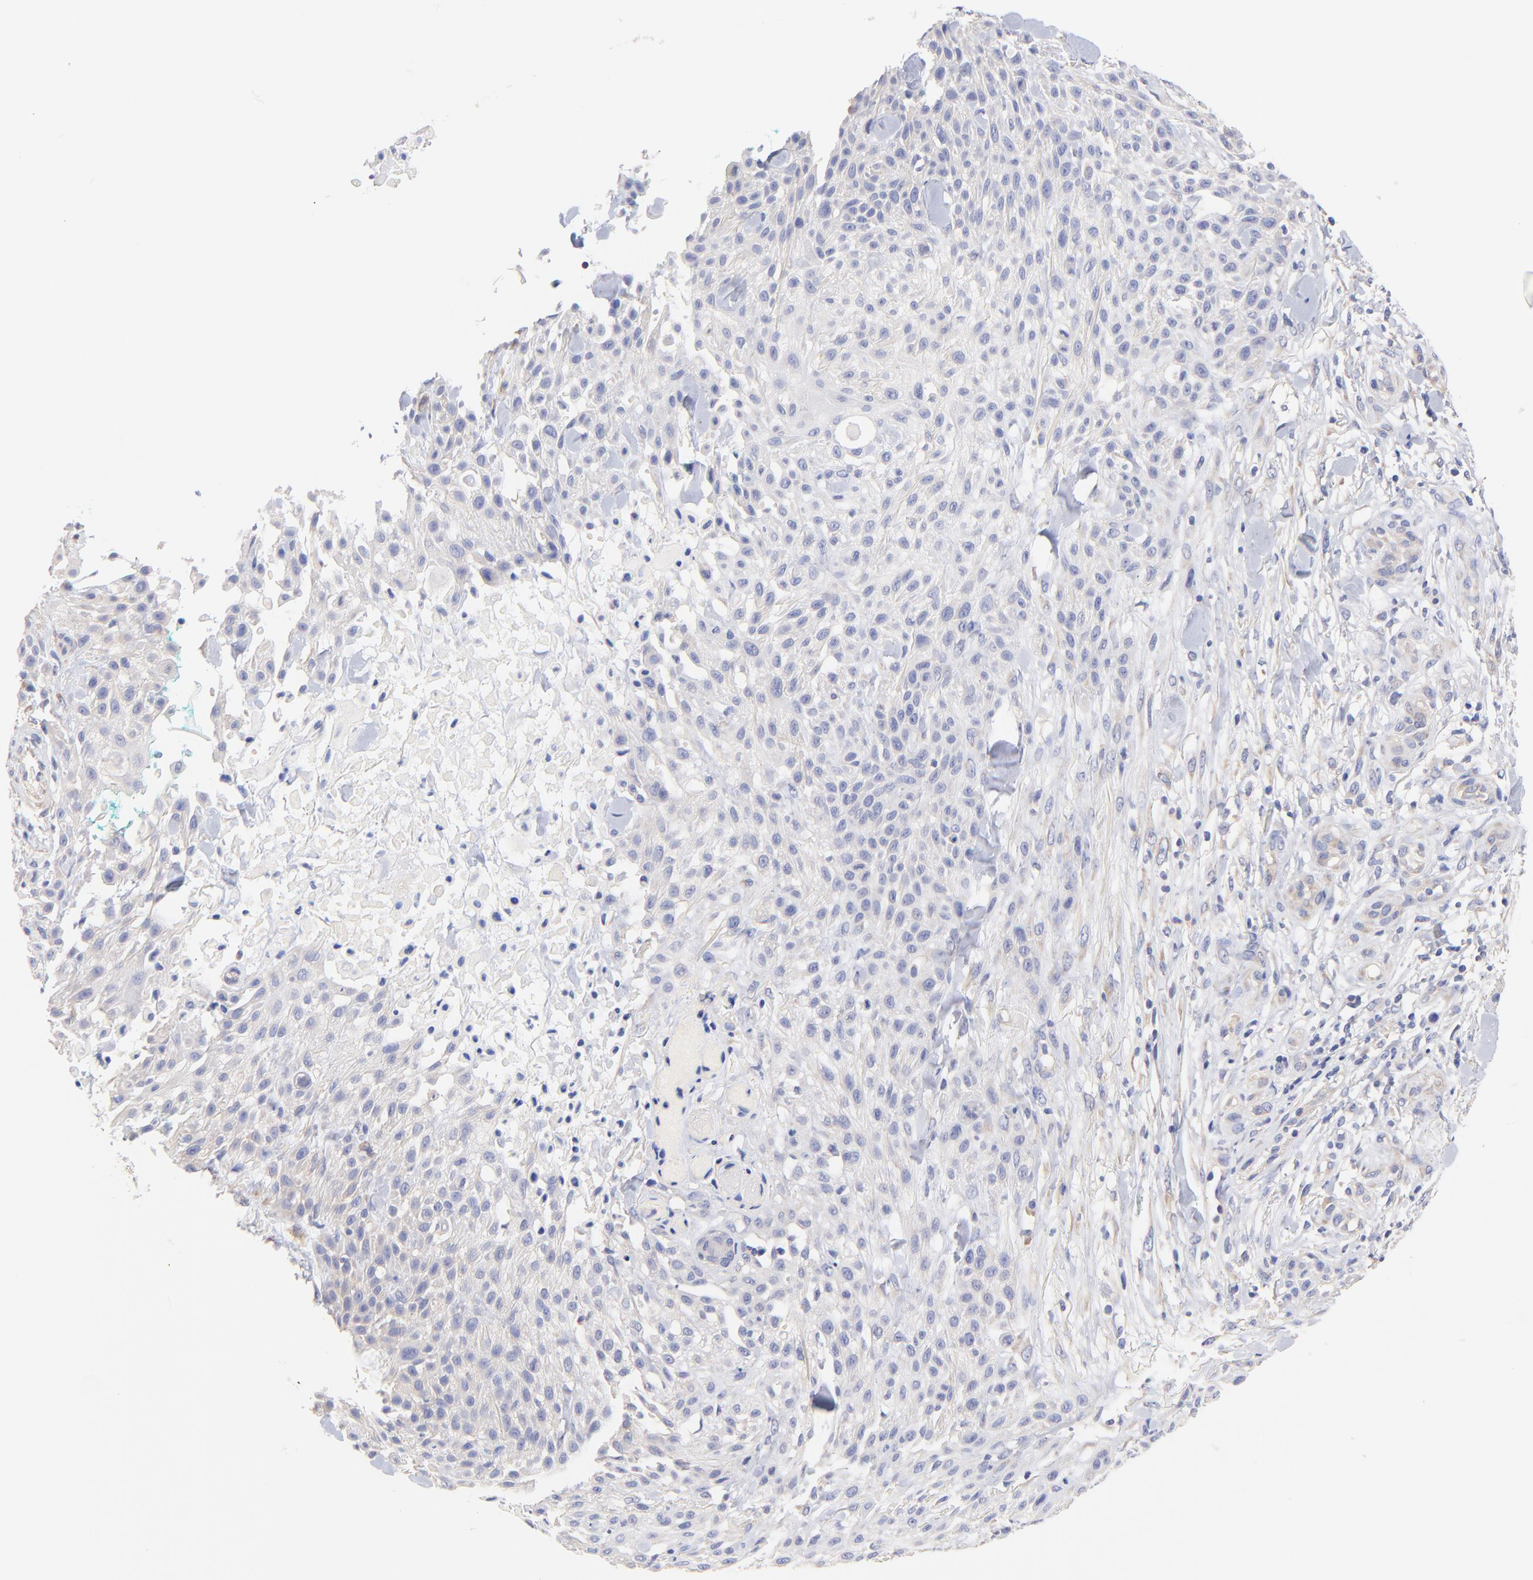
{"staining": {"intensity": "negative", "quantity": "none", "location": "none"}, "tissue": "skin cancer", "cell_type": "Tumor cells", "image_type": "cancer", "snomed": [{"axis": "morphology", "description": "Squamous cell carcinoma, NOS"}, {"axis": "topography", "description": "Skin"}], "caption": "Tumor cells are negative for brown protein staining in squamous cell carcinoma (skin).", "gene": "TNFRSF13C", "patient": {"sex": "female", "age": 42}}